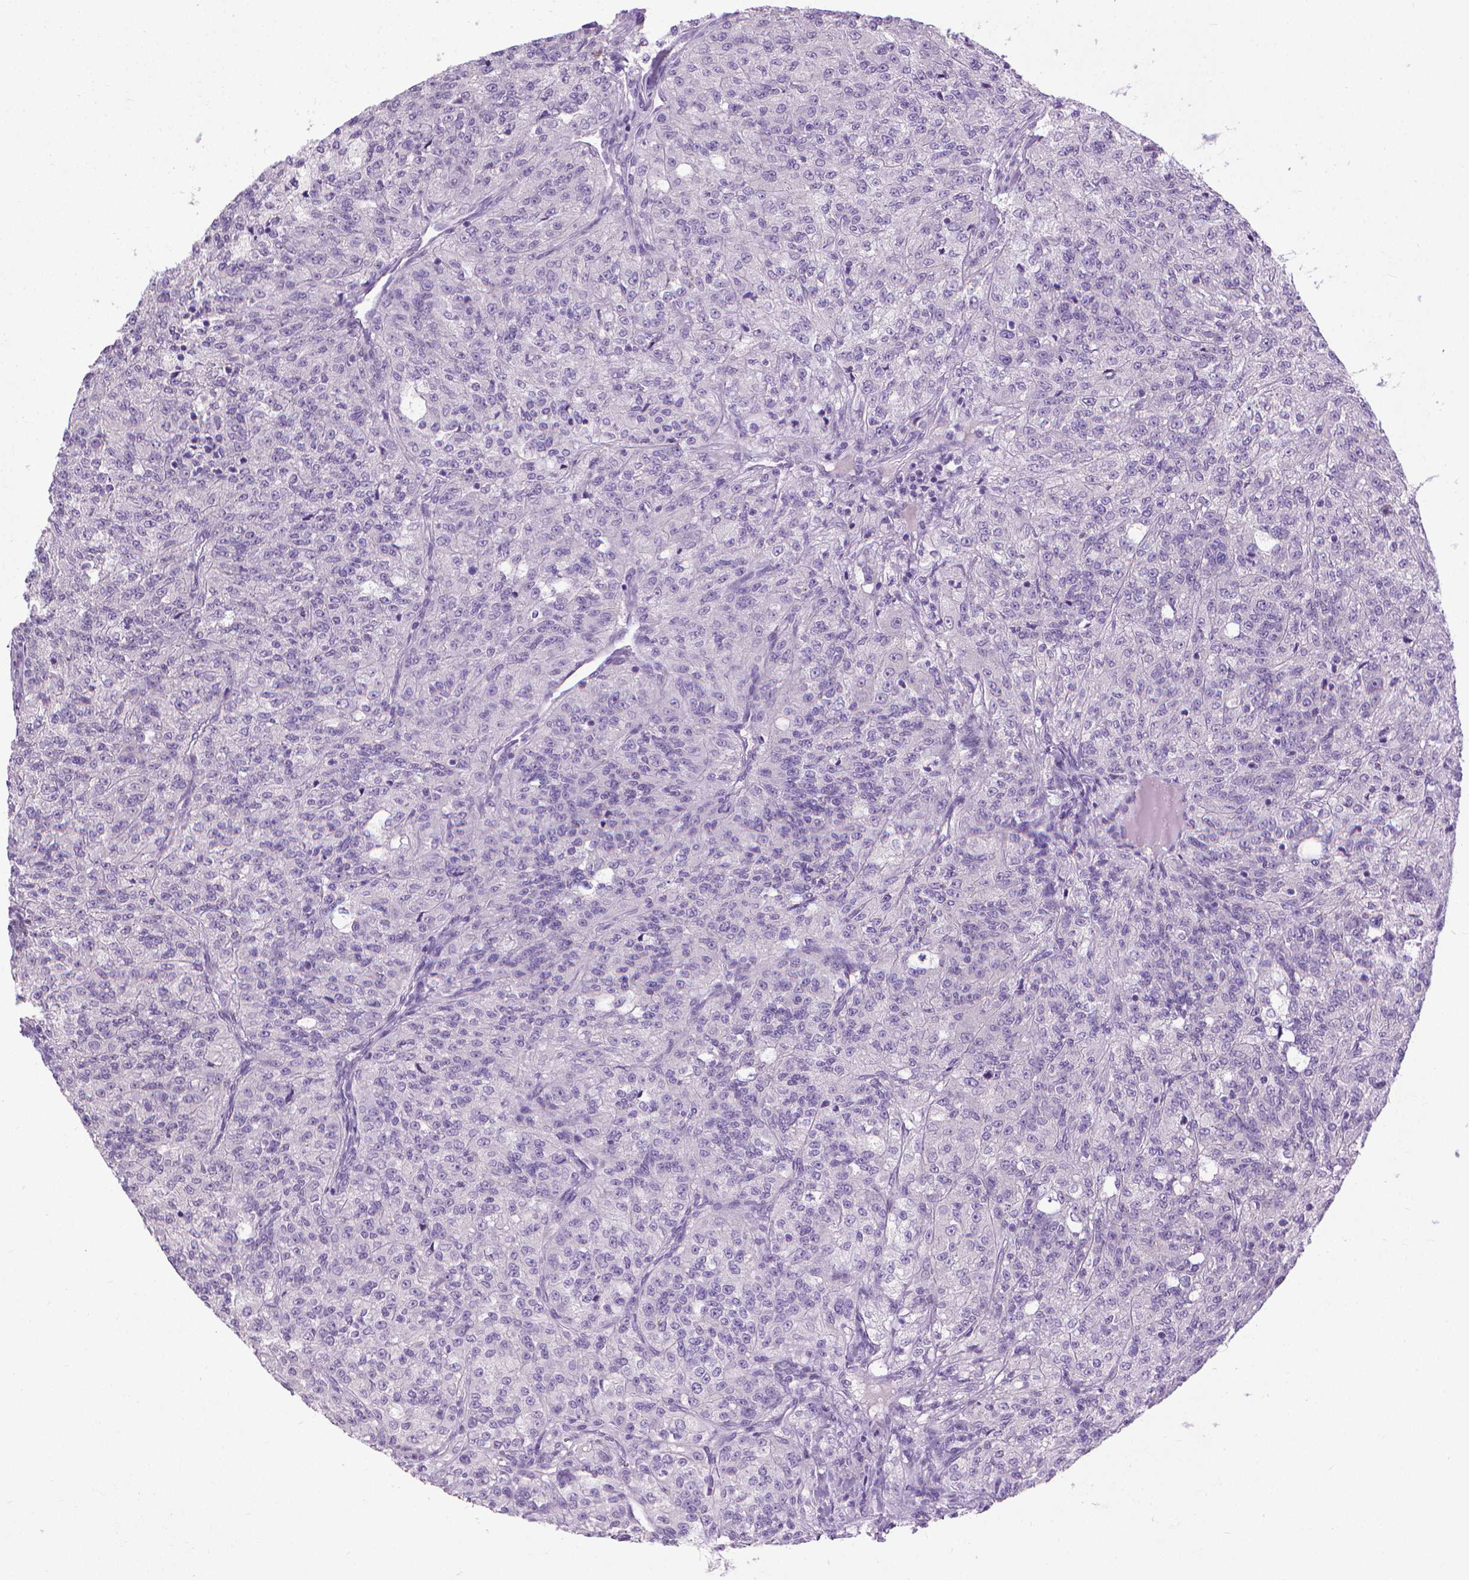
{"staining": {"intensity": "negative", "quantity": "none", "location": "none"}, "tissue": "renal cancer", "cell_type": "Tumor cells", "image_type": "cancer", "snomed": [{"axis": "morphology", "description": "Adenocarcinoma, NOS"}, {"axis": "topography", "description": "Kidney"}], "caption": "The histopathology image demonstrates no significant positivity in tumor cells of renal adenocarcinoma.", "gene": "KRT5", "patient": {"sex": "female", "age": 63}}